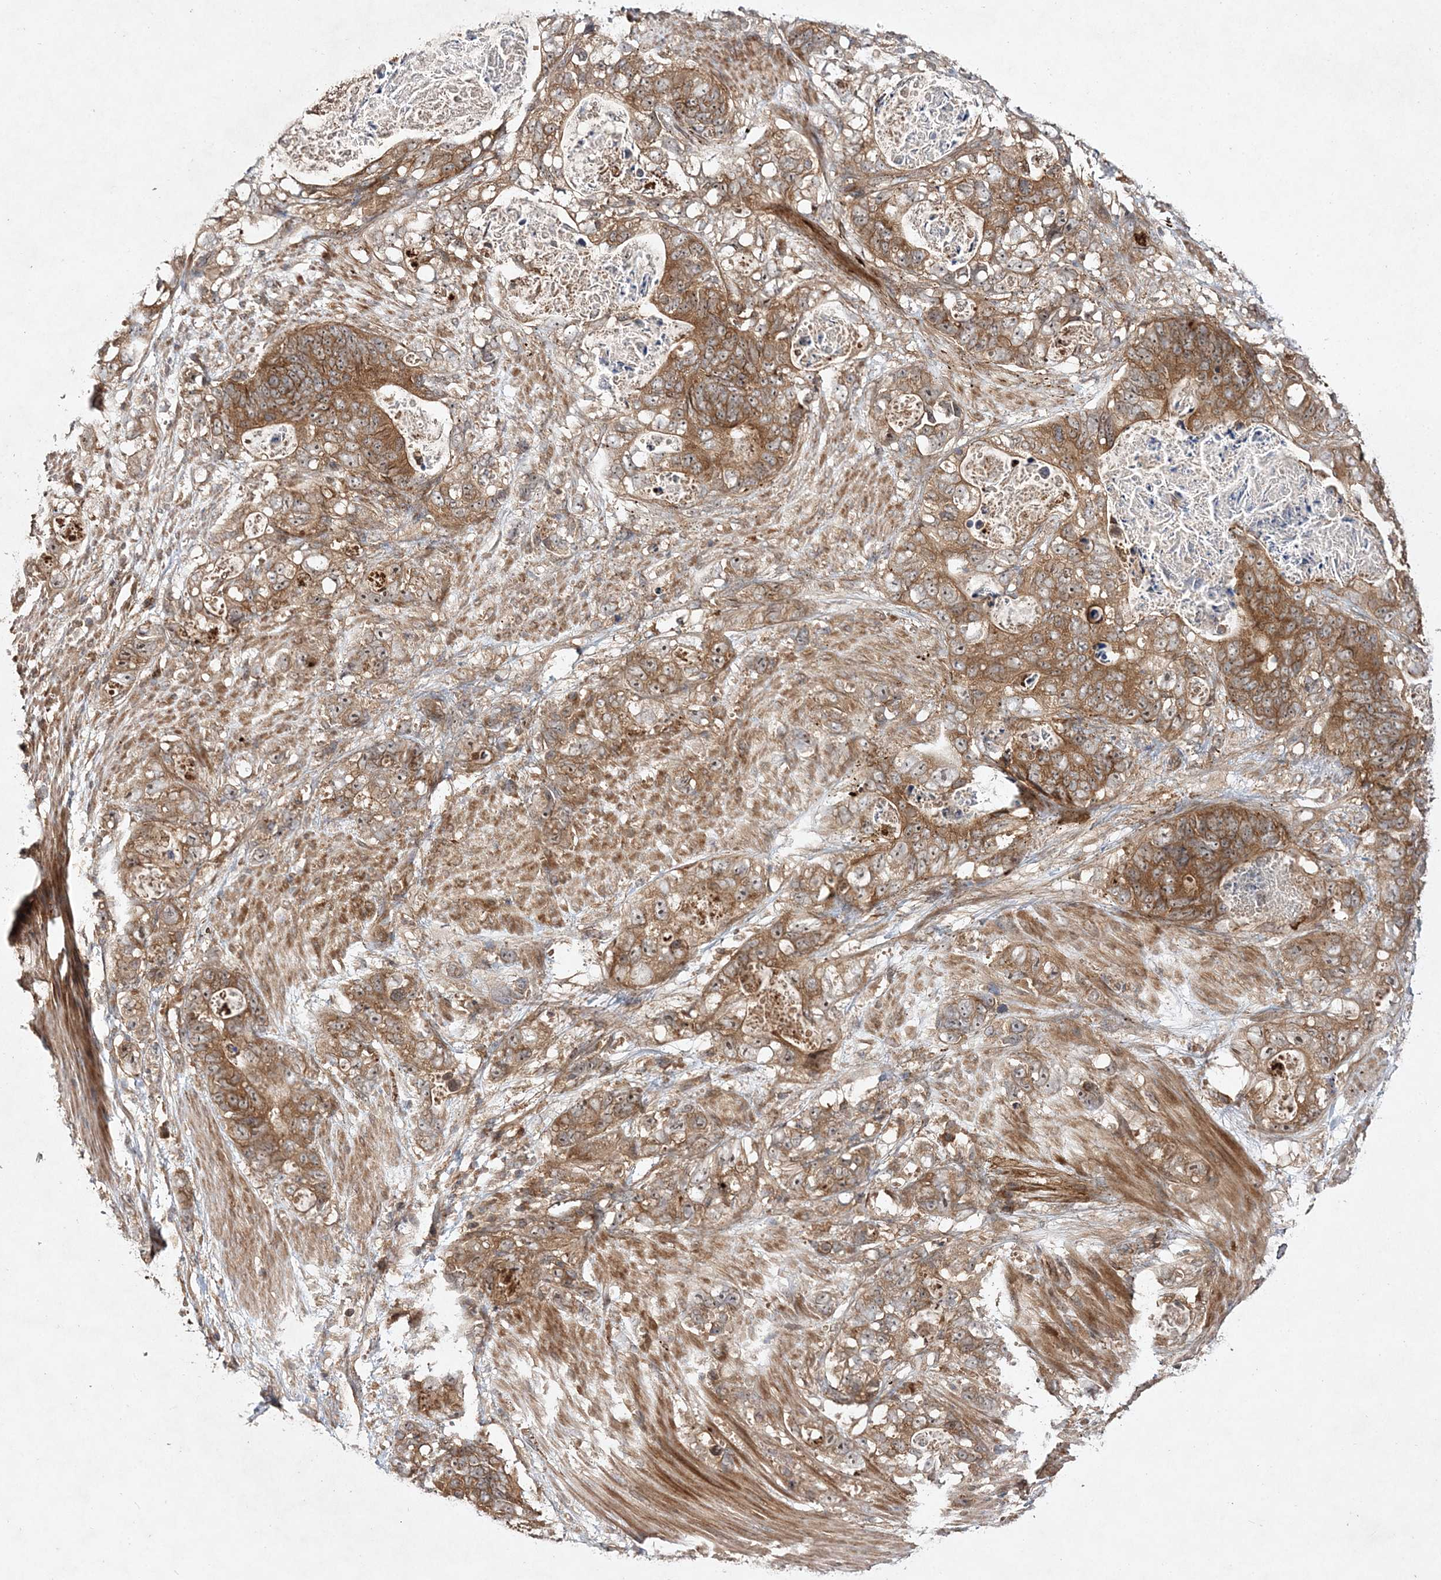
{"staining": {"intensity": "moderate", "quantity": ">75%", "location": "cytoplasmic/membranous"}, "tissue": "stomach cancer", "cell_type": "Tumor cells", "image_type": "cancer", "snomed": [{"axis": "morphology", "description": "Normal tissue, NOS"}, {"axis": "morphology", "description": "Adenocarcinoma, NOS"}, {"axis": "topography", "description": "Stomach"}], "caption": "Immunohistochemical staining of human stomach adenocarcinoma shows medium levels of moderate cytoplasmic/membranous positivity in approximately >75% of tumor cells.", "gene": "TMEM9B", "patient": {"sex": "female", "age": 89}}